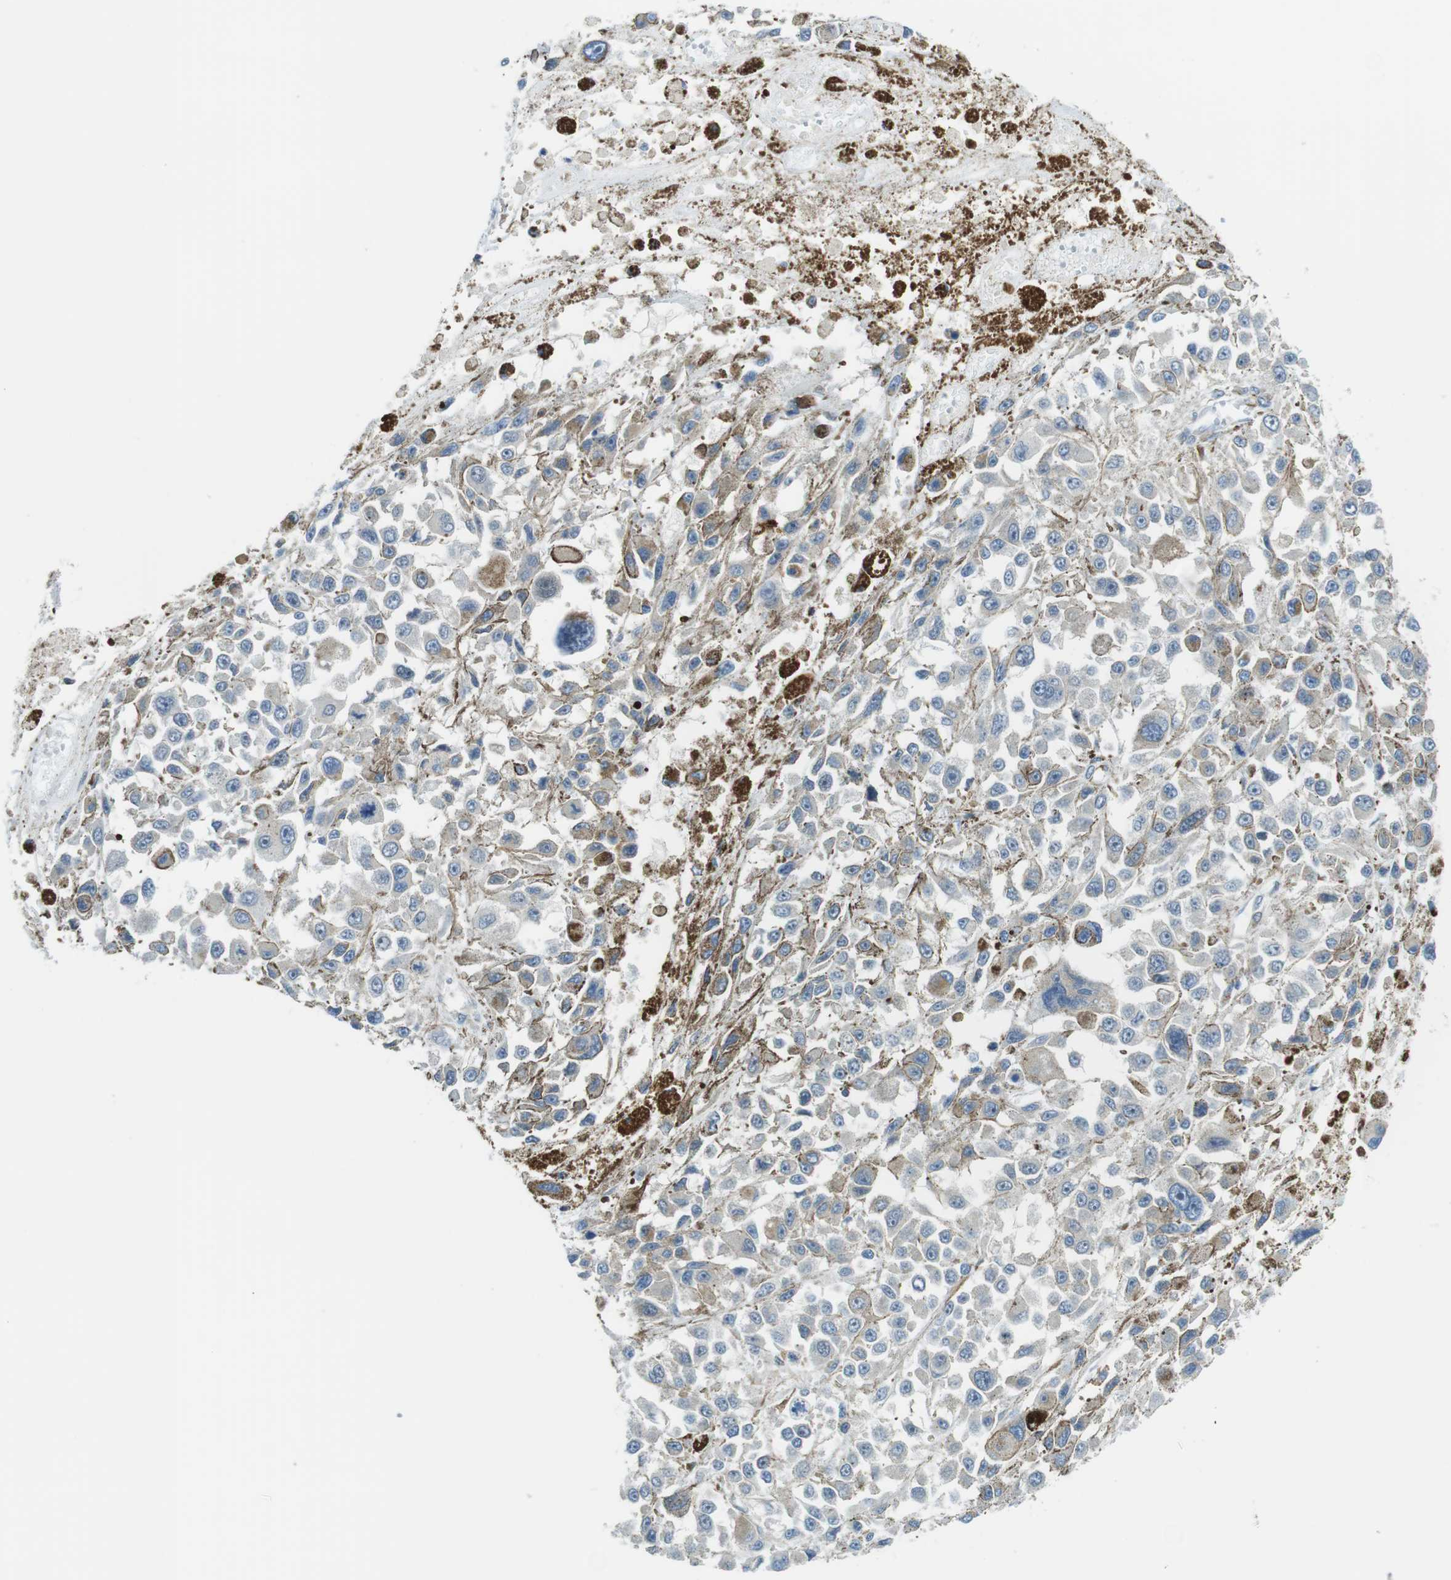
{"staining": {"intensity": "negative", "quantity": "none", "location": "none"}, "tissue": "melanoma", "cell_type": "Tumor cells", "image_type": "cancer", "snomed": [{"axis": "morphology", "description": "Malignant melanoma, Metastatic site"}, {"axis": "topography", "description": "Lymph node"}], "caption": "Tumor cells show no significant expression in malignant melanoma (metastatic site). Brightfield microscopy of IHC stained with DAB (brown) and hematoxylin (blue), captured at high magnification.", "gene": "KCNE3", "patient": {"sex": "male", "age": 59}}